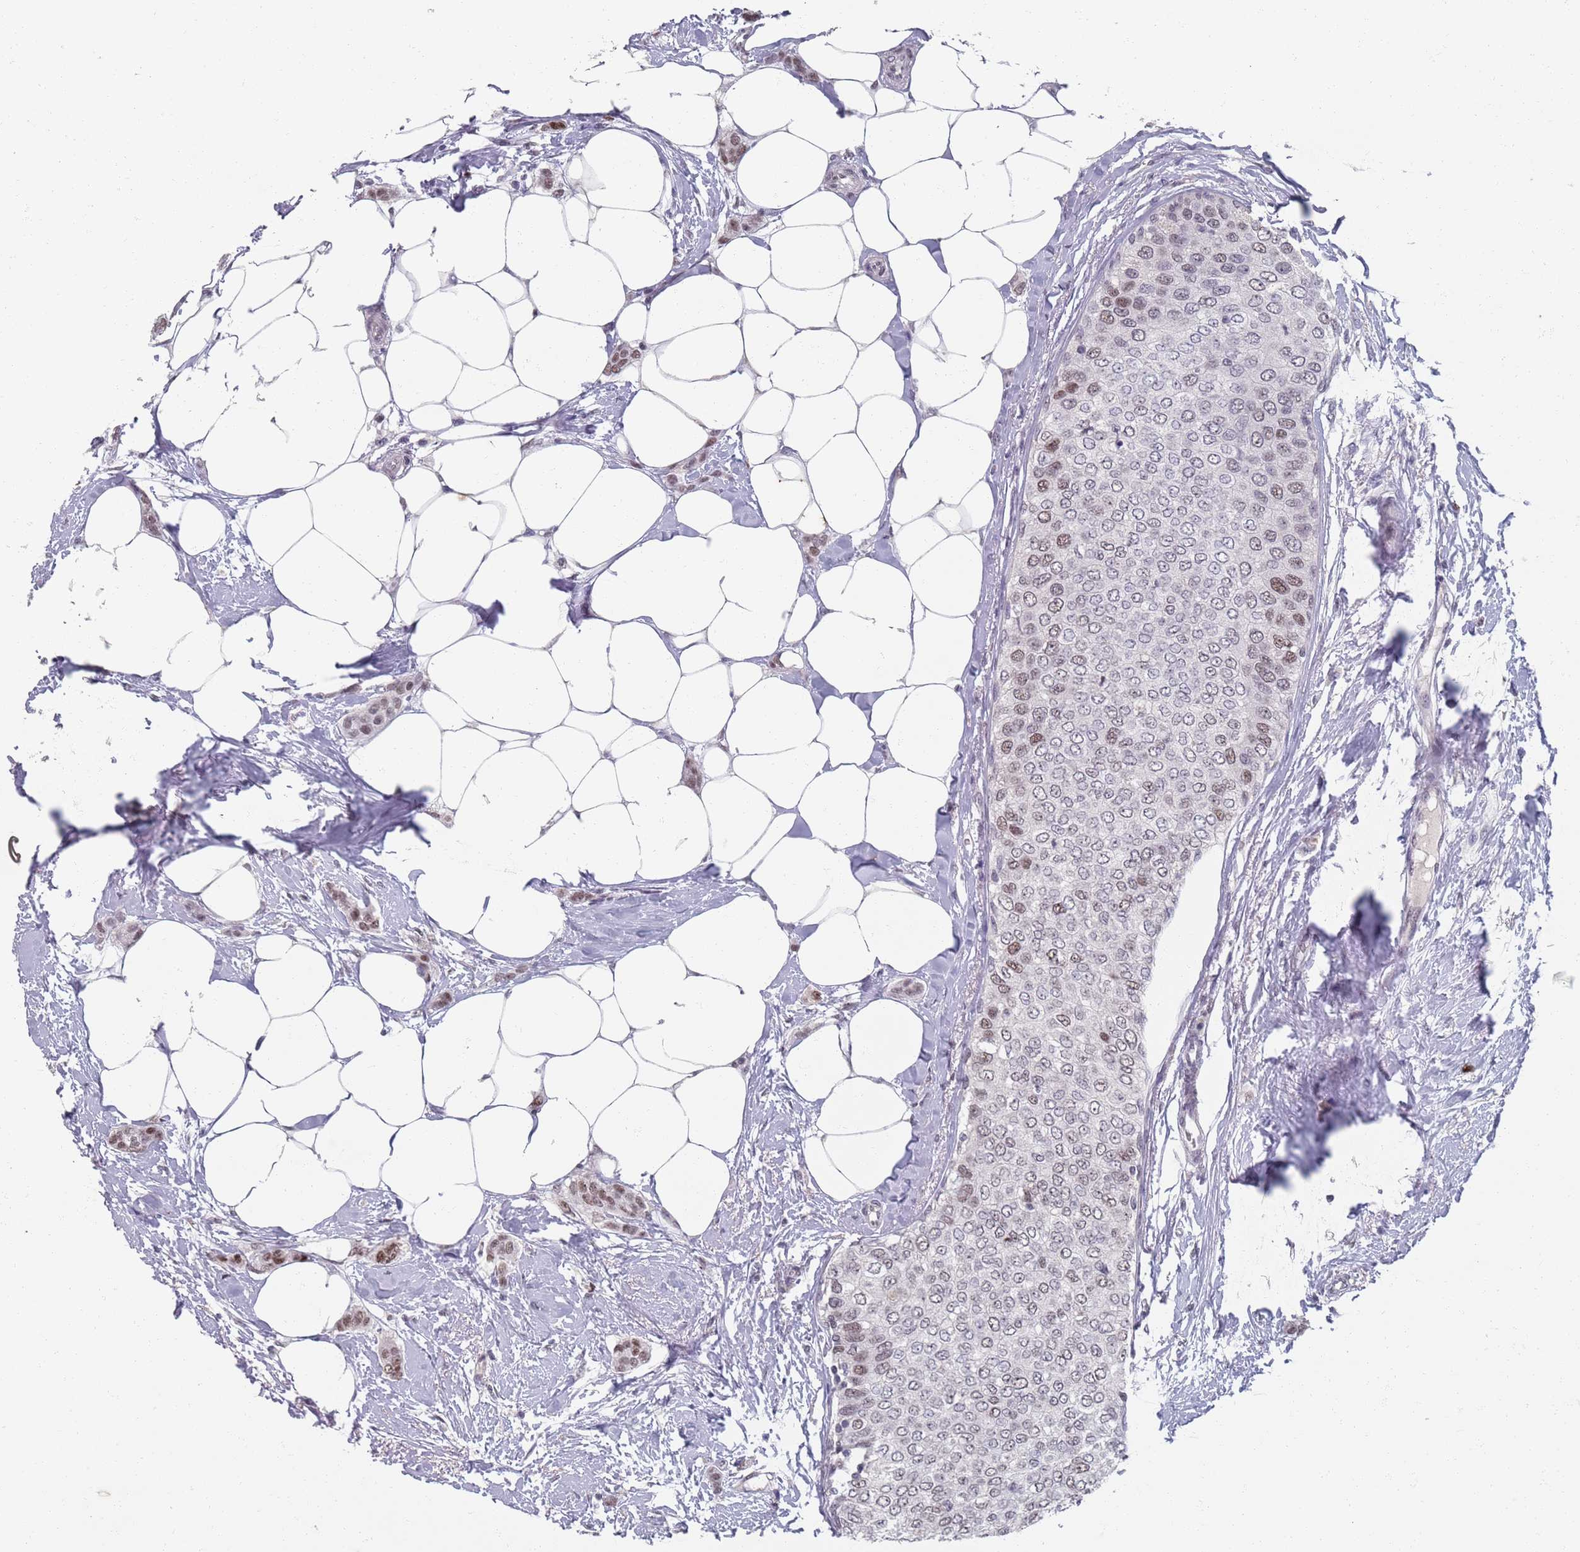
{"staining": {"intensity": "moderate", "quantity": "<25%", "location": "nuclear"}, "tissue": "breast cancer", "cell_type": "Tumor cells", "image_type": "cancer", "snomed": [{"axis": "morphology", "description": "Duct carcinoma"}, {"axis": "topography", "description": "Breast"}], "caption": "This is an image of immunohistochemistry staining of breast cancer (invasive ductal carcinoma), which shows moderate staining in the nuclear of tumor cells.", "gene": "SAMD1", "patient": {"sex": "female", "age": 72}}